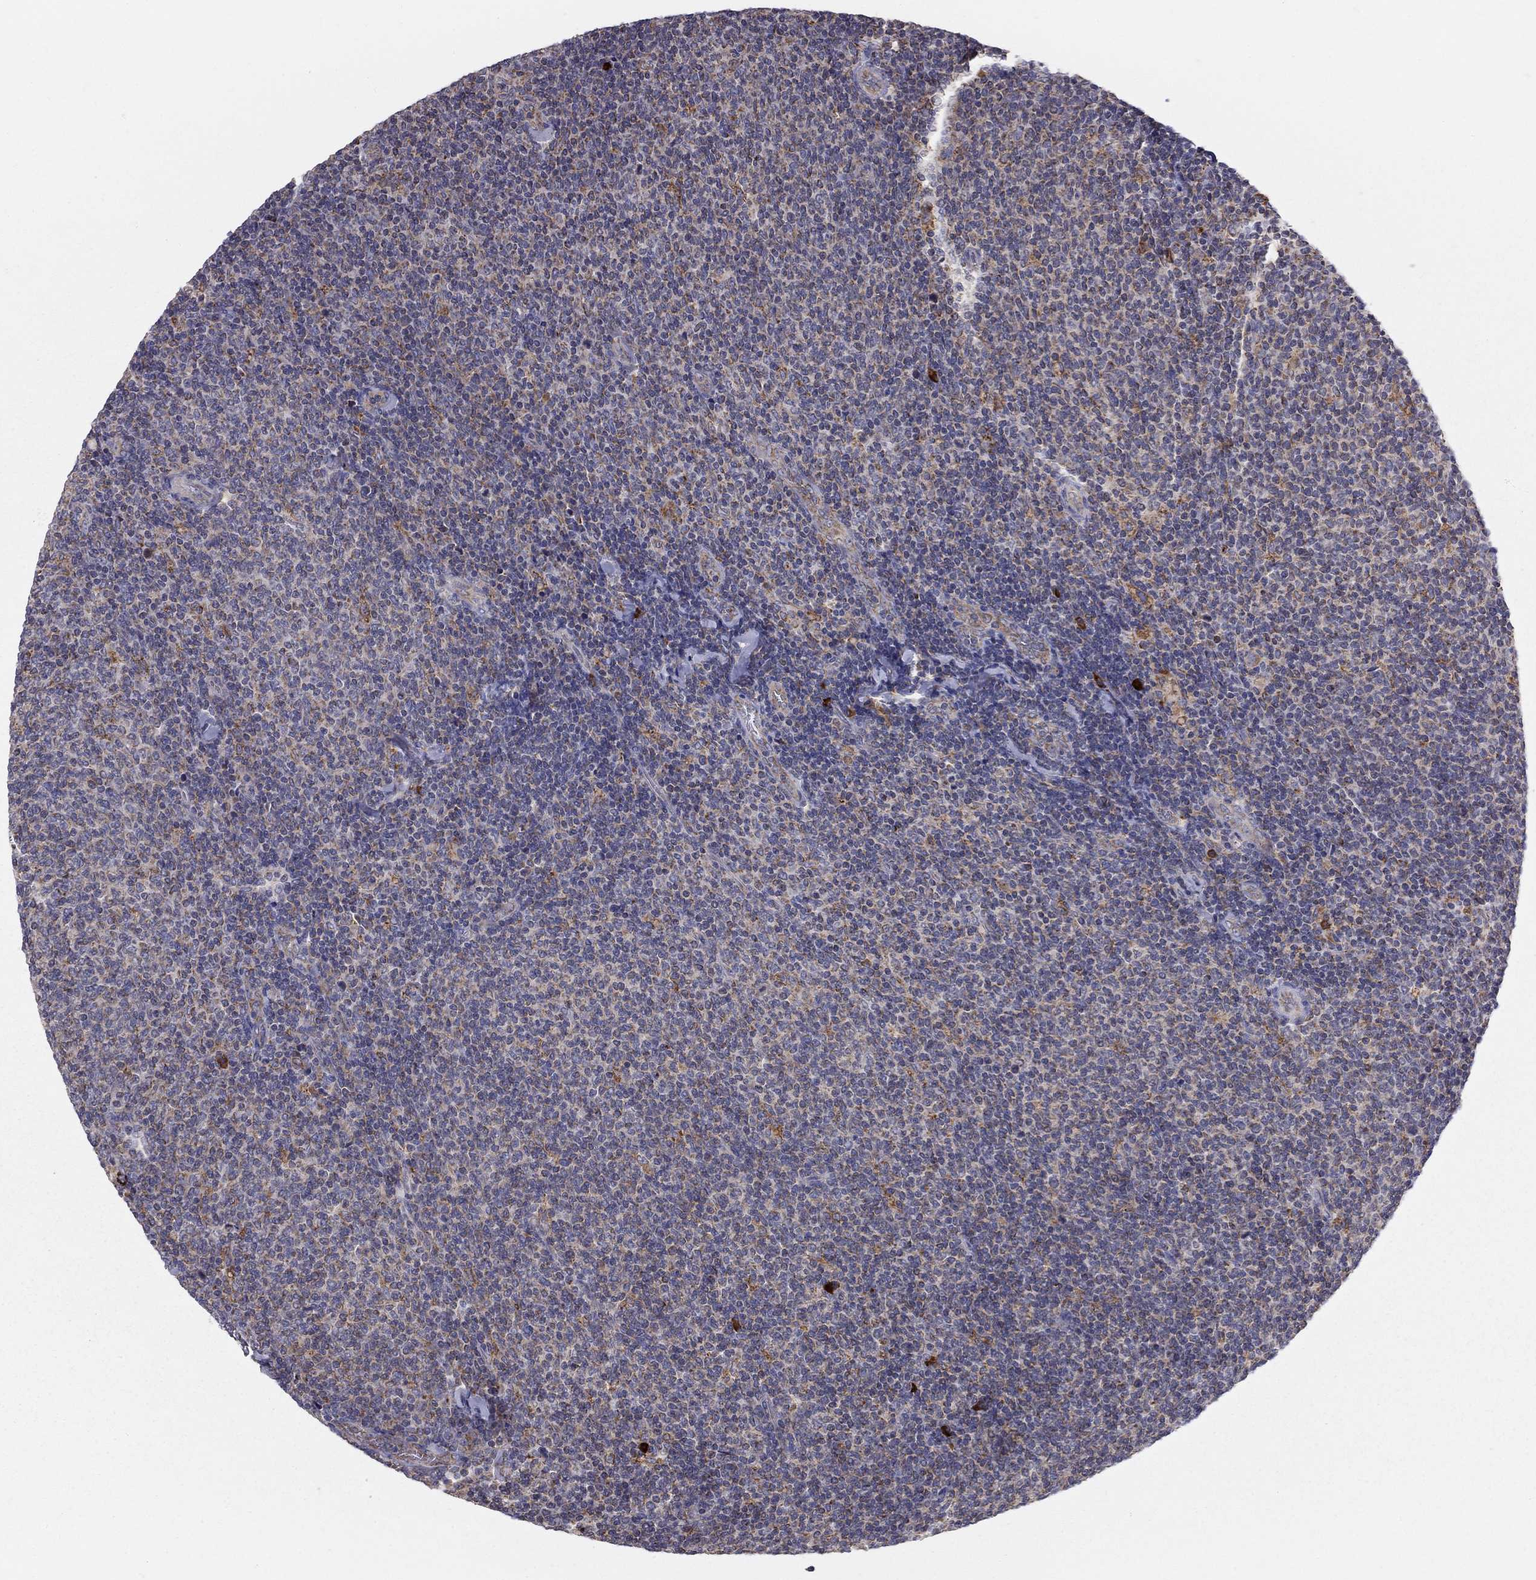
{"staining": {"intensity": "negative", "quantity": "none", "location": "none"}, "tissue": "lymphoma", "cell_type": "Tumor cells", "image_type": "cancer", "snomed": [{"axis": "morphology", "description": "Malignant lymphoma, non-Hodgkin's type, Low grade"}, {"axis": "topography", "description": "Lymph node"}], "caption": "DAB (3,3'-diaminobenzidine) immunohistochemical staining of low-grade malignant lymphoma, non-Hodgkin's type exhibits no significant expression in tumor cells.", "gene": "PRDX4", "patient": {"sex": "male", "age": 52}}